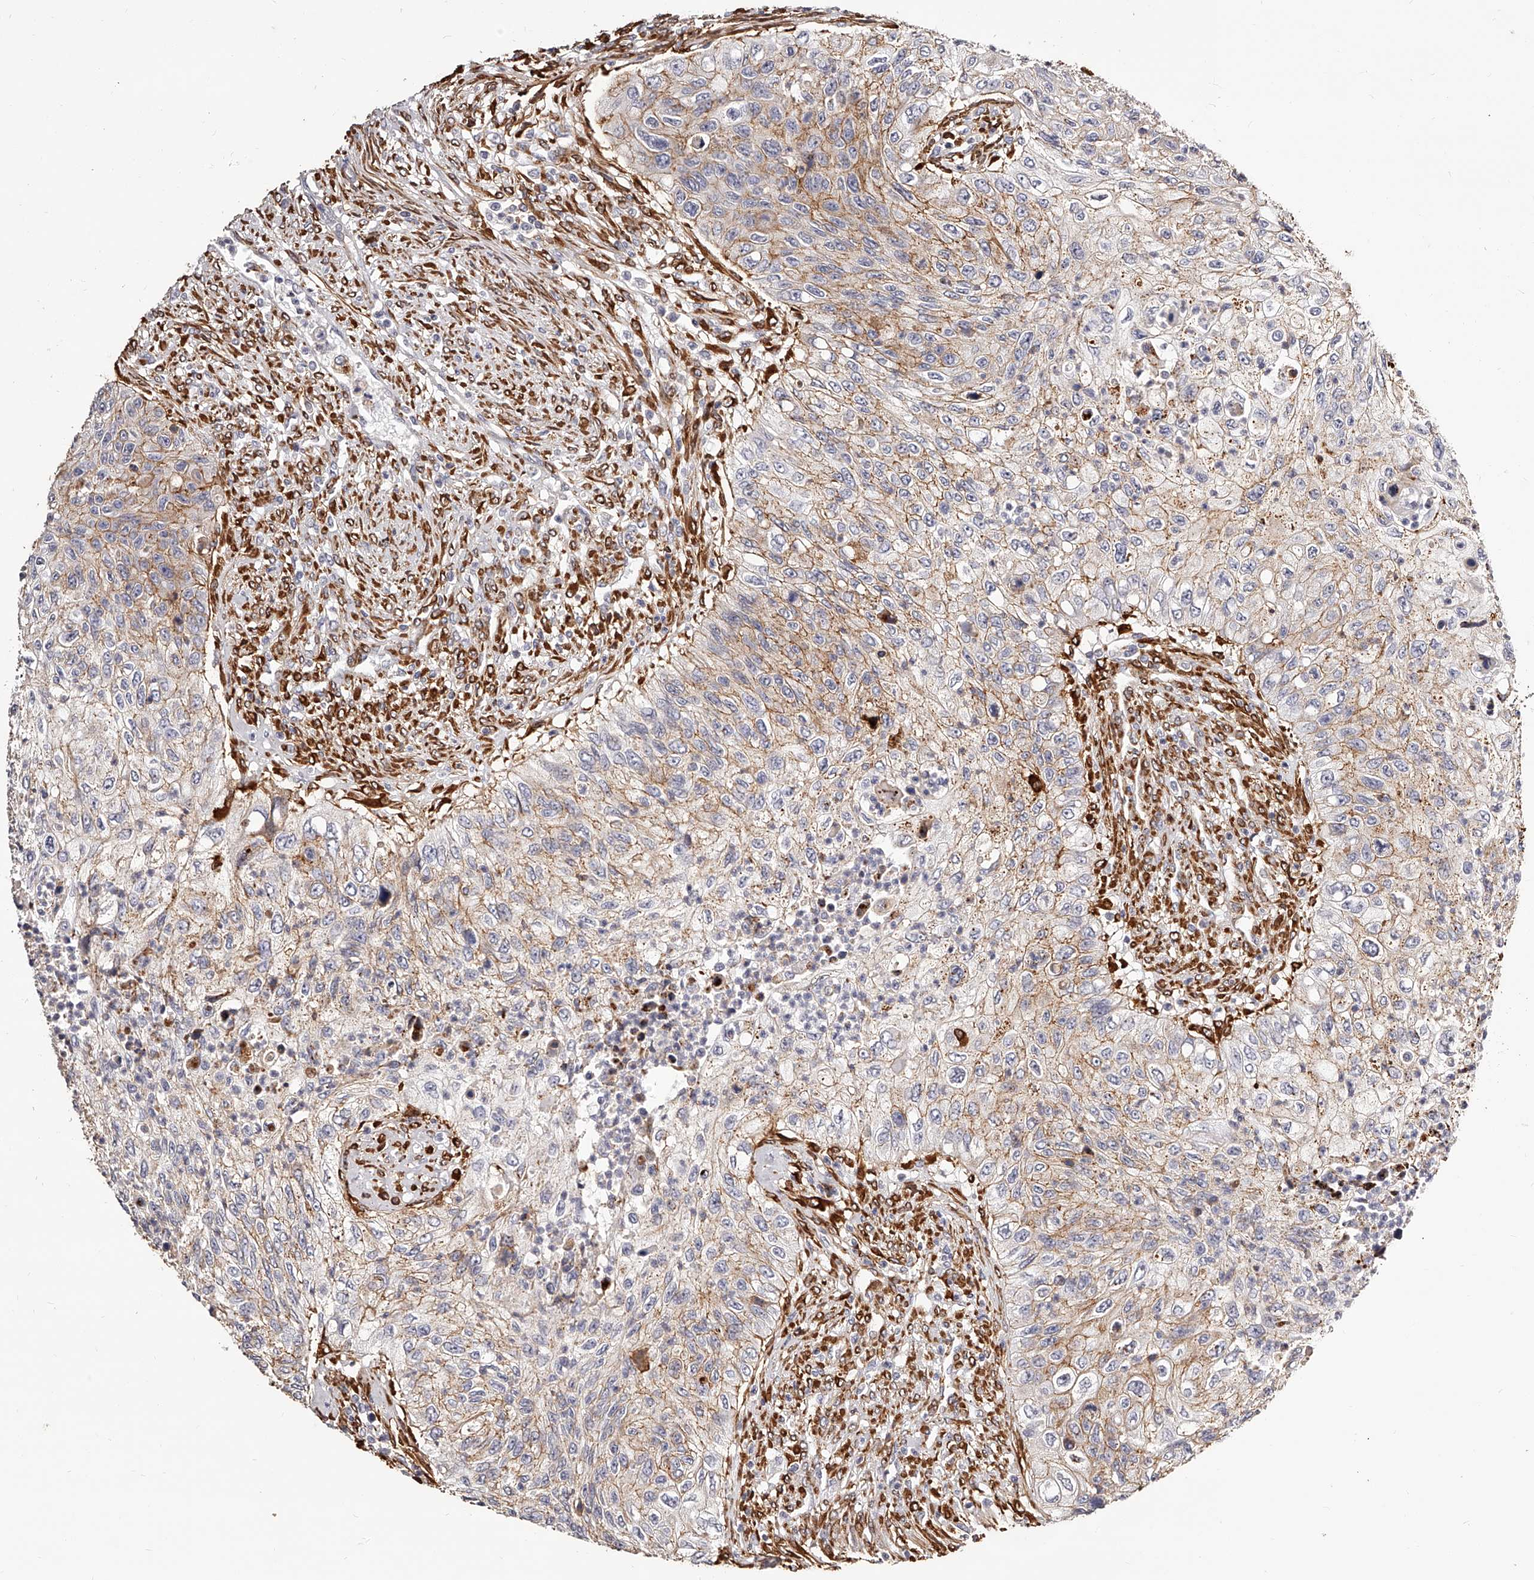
{"staining": {"intensity": "moderate", "quantity": "25%-75%", "location": "cytoplasmic/membranous"}, "tissue": "urothelial cancer", "cell_type": "Tumor cells", "image_type": "cancer", "snomed": [{"axis": "morphology", "description": "Urothelial carcinoma, High grade"}, {"axis": "topography", "description": "Urinary bladder"}], "caption": "Immunohistochemistry (IHC) (DAB) staining of human urothelial cancer demonstrates moderate cytoplasmic/membranous protein expression in approximately 25%-75% of tumor cells.", "gene": "CD82", "patient": {"sex": "female", "age": 60}}